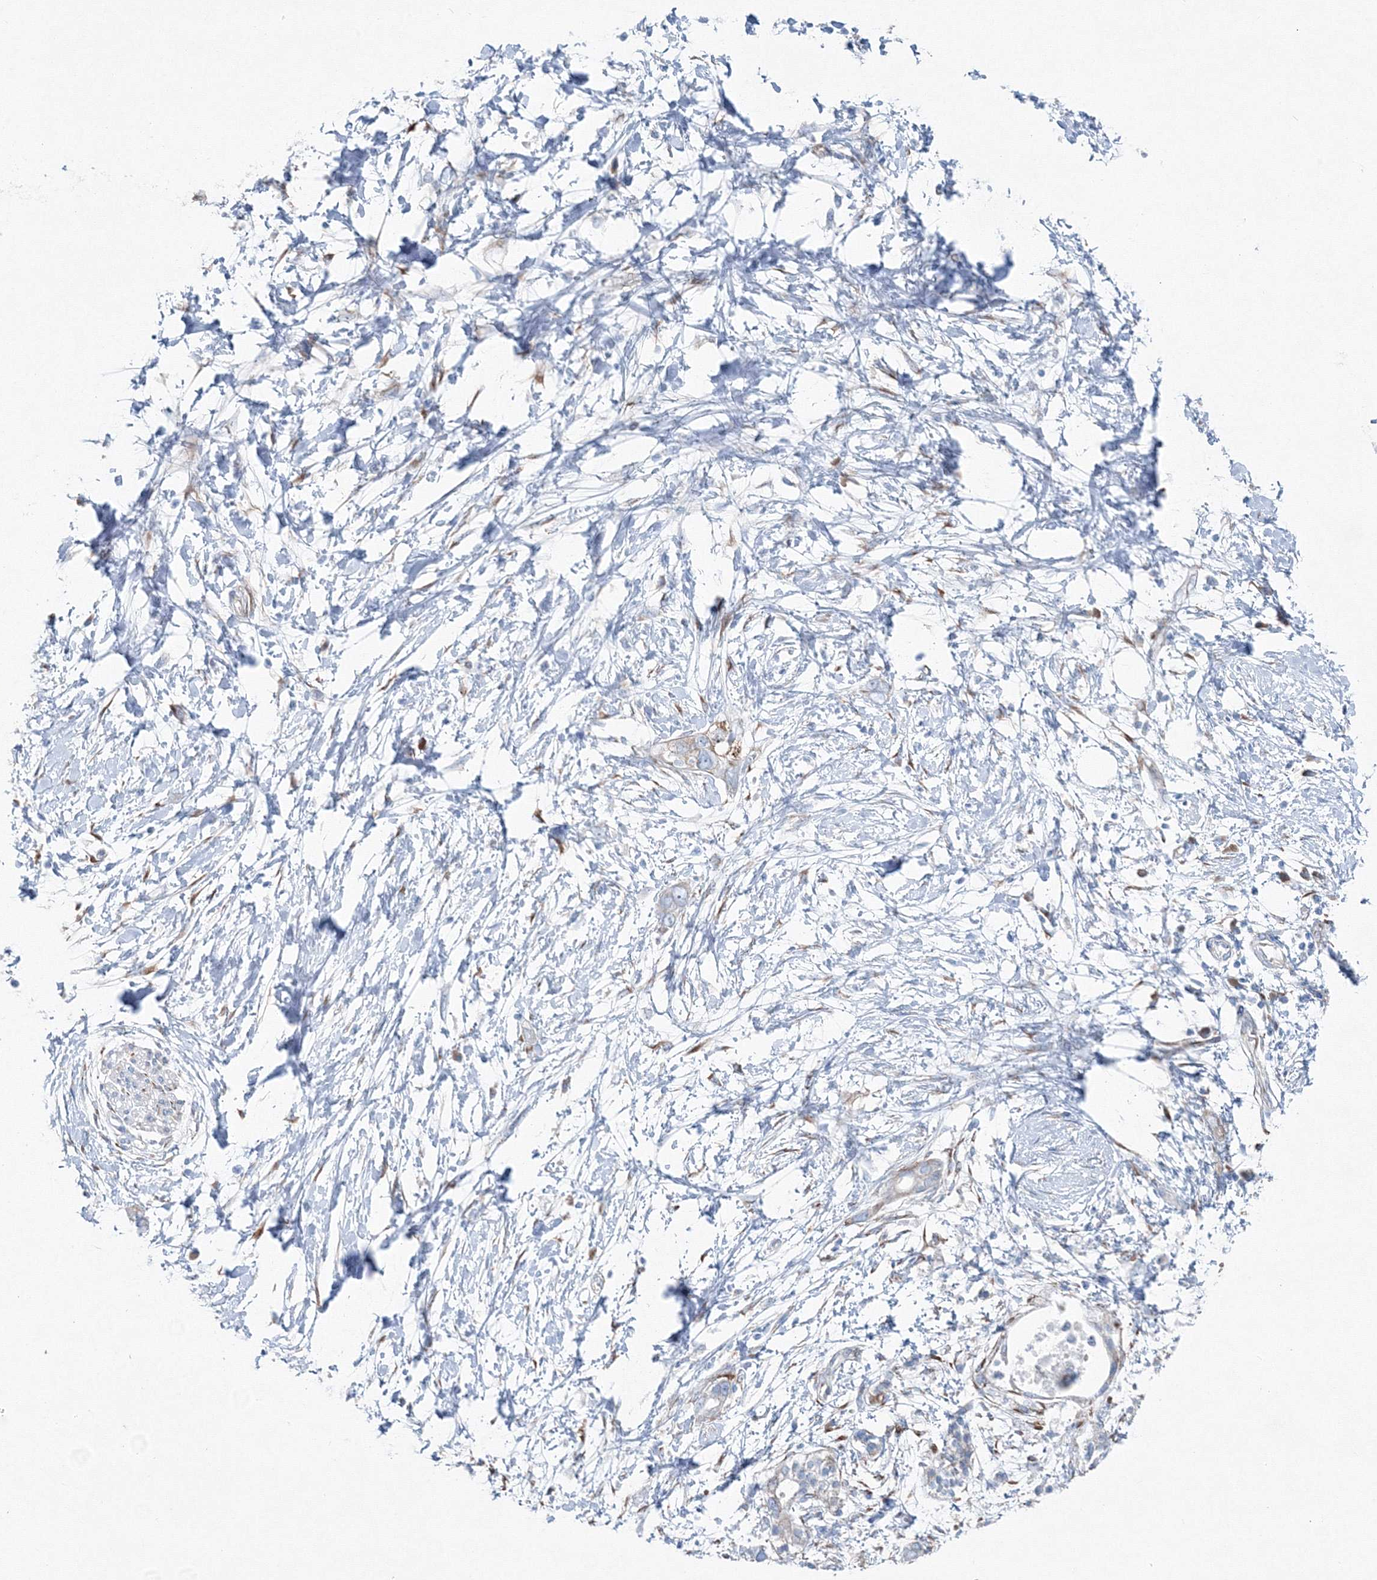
{"staining": {"intensity": "weak", "quantity": "<25%", "location": "cytoplasmic/membranous"}, "tissue": "pancreatic cancer", "cell_type": "Tumor cells", "image_type": "cancer", "snomed": [{"axis": "morphology", "description": "Normal tissue, NOS"}, {"axis": "morphology", "description": "Adenocarcinoma, NOS"}, {"axis": "topography", "description": "Pancreas"}, {"axis": "topography", "description": "Peripheral nerve tissue"}], "caption": "Tumor cells are negative for brown protein staining in pancreatic cancer (adenocarcinoma).", "gene": "RCN1", "patient": {"sex": "male", "age": 59}}